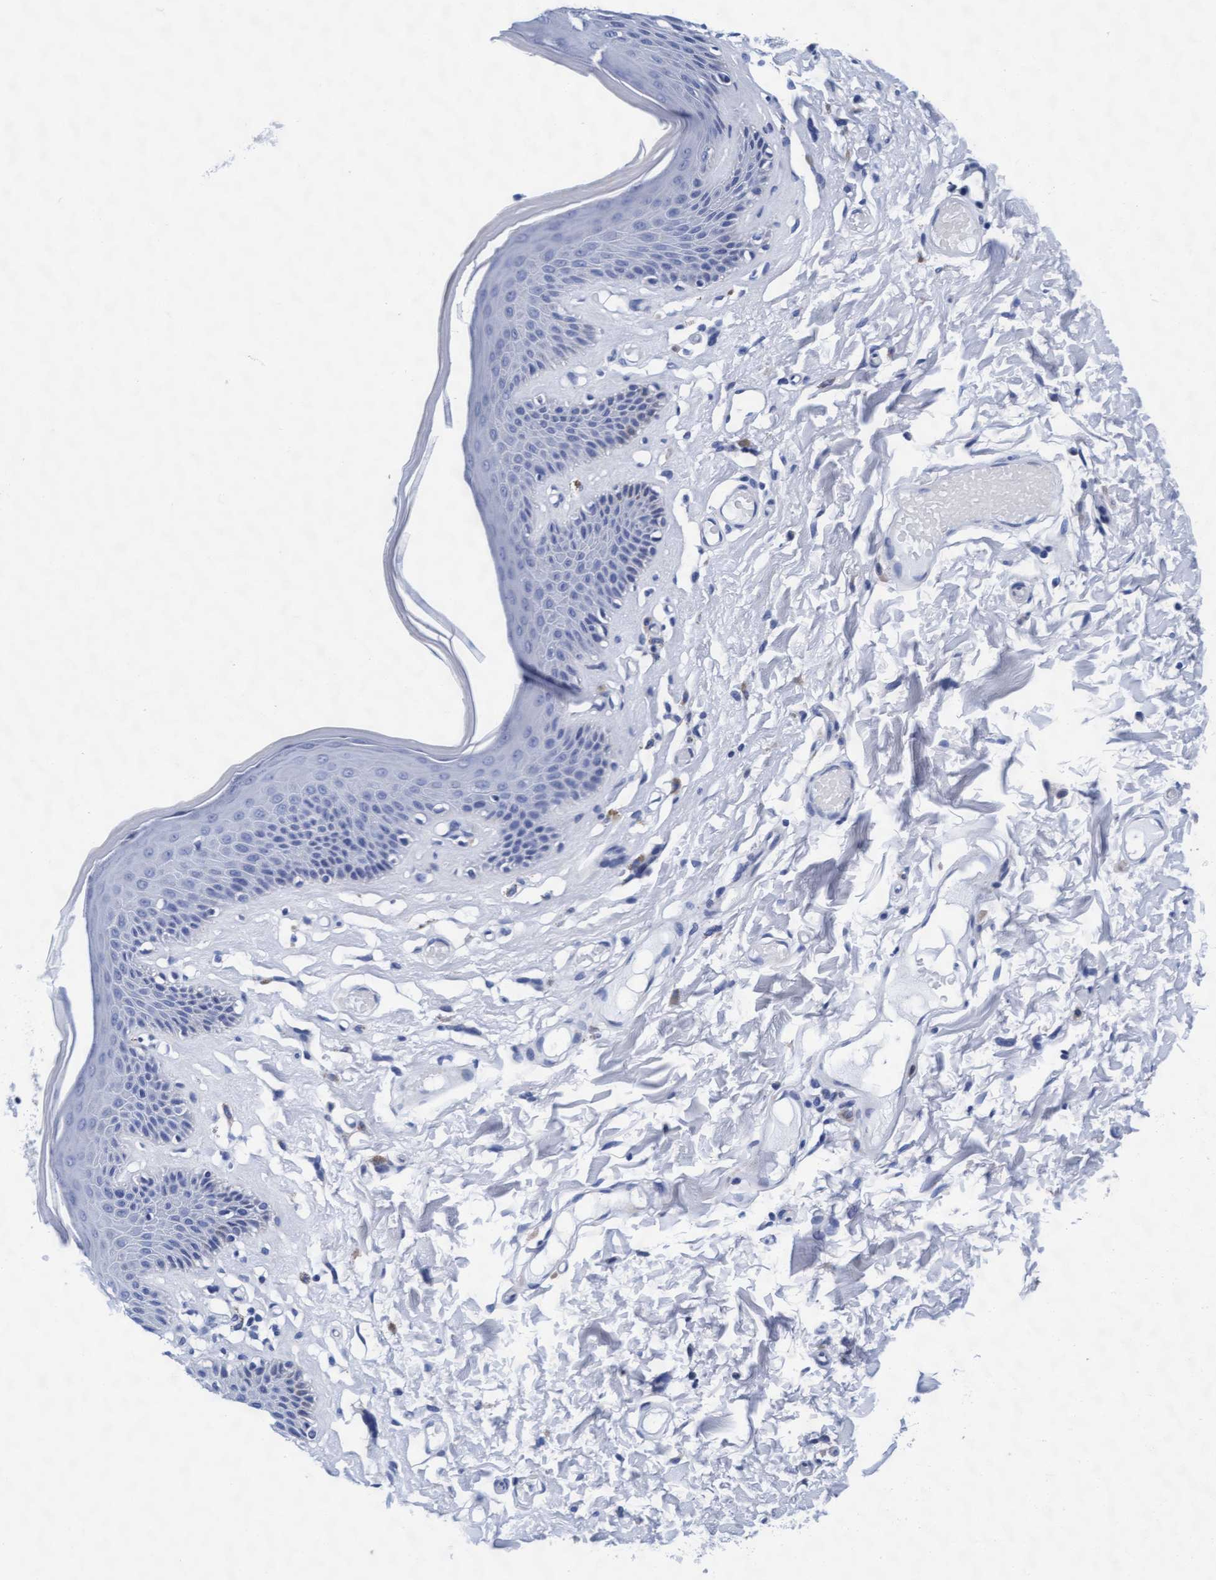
{"staining": {"intensity": "moderate", "quantity": "<25%", "location": "cytoplasmic/membranous"}, "tissue": "skin", "cell_type": "Epidermal cells", "image_type": "normal", "snomed": [{"axis": "morphology", "description": "Normal tissue, NOS"}, {"axis": "topography", "description": "Vulva"}], "caption": "DAB immunohistochemical staining of normal human skin displays moderate cytoplasmic/membranous protein expression in approximately <25% of epidermal cells.", "gene": "ARSG", "patient": {"sex": "female", "age": 73}}